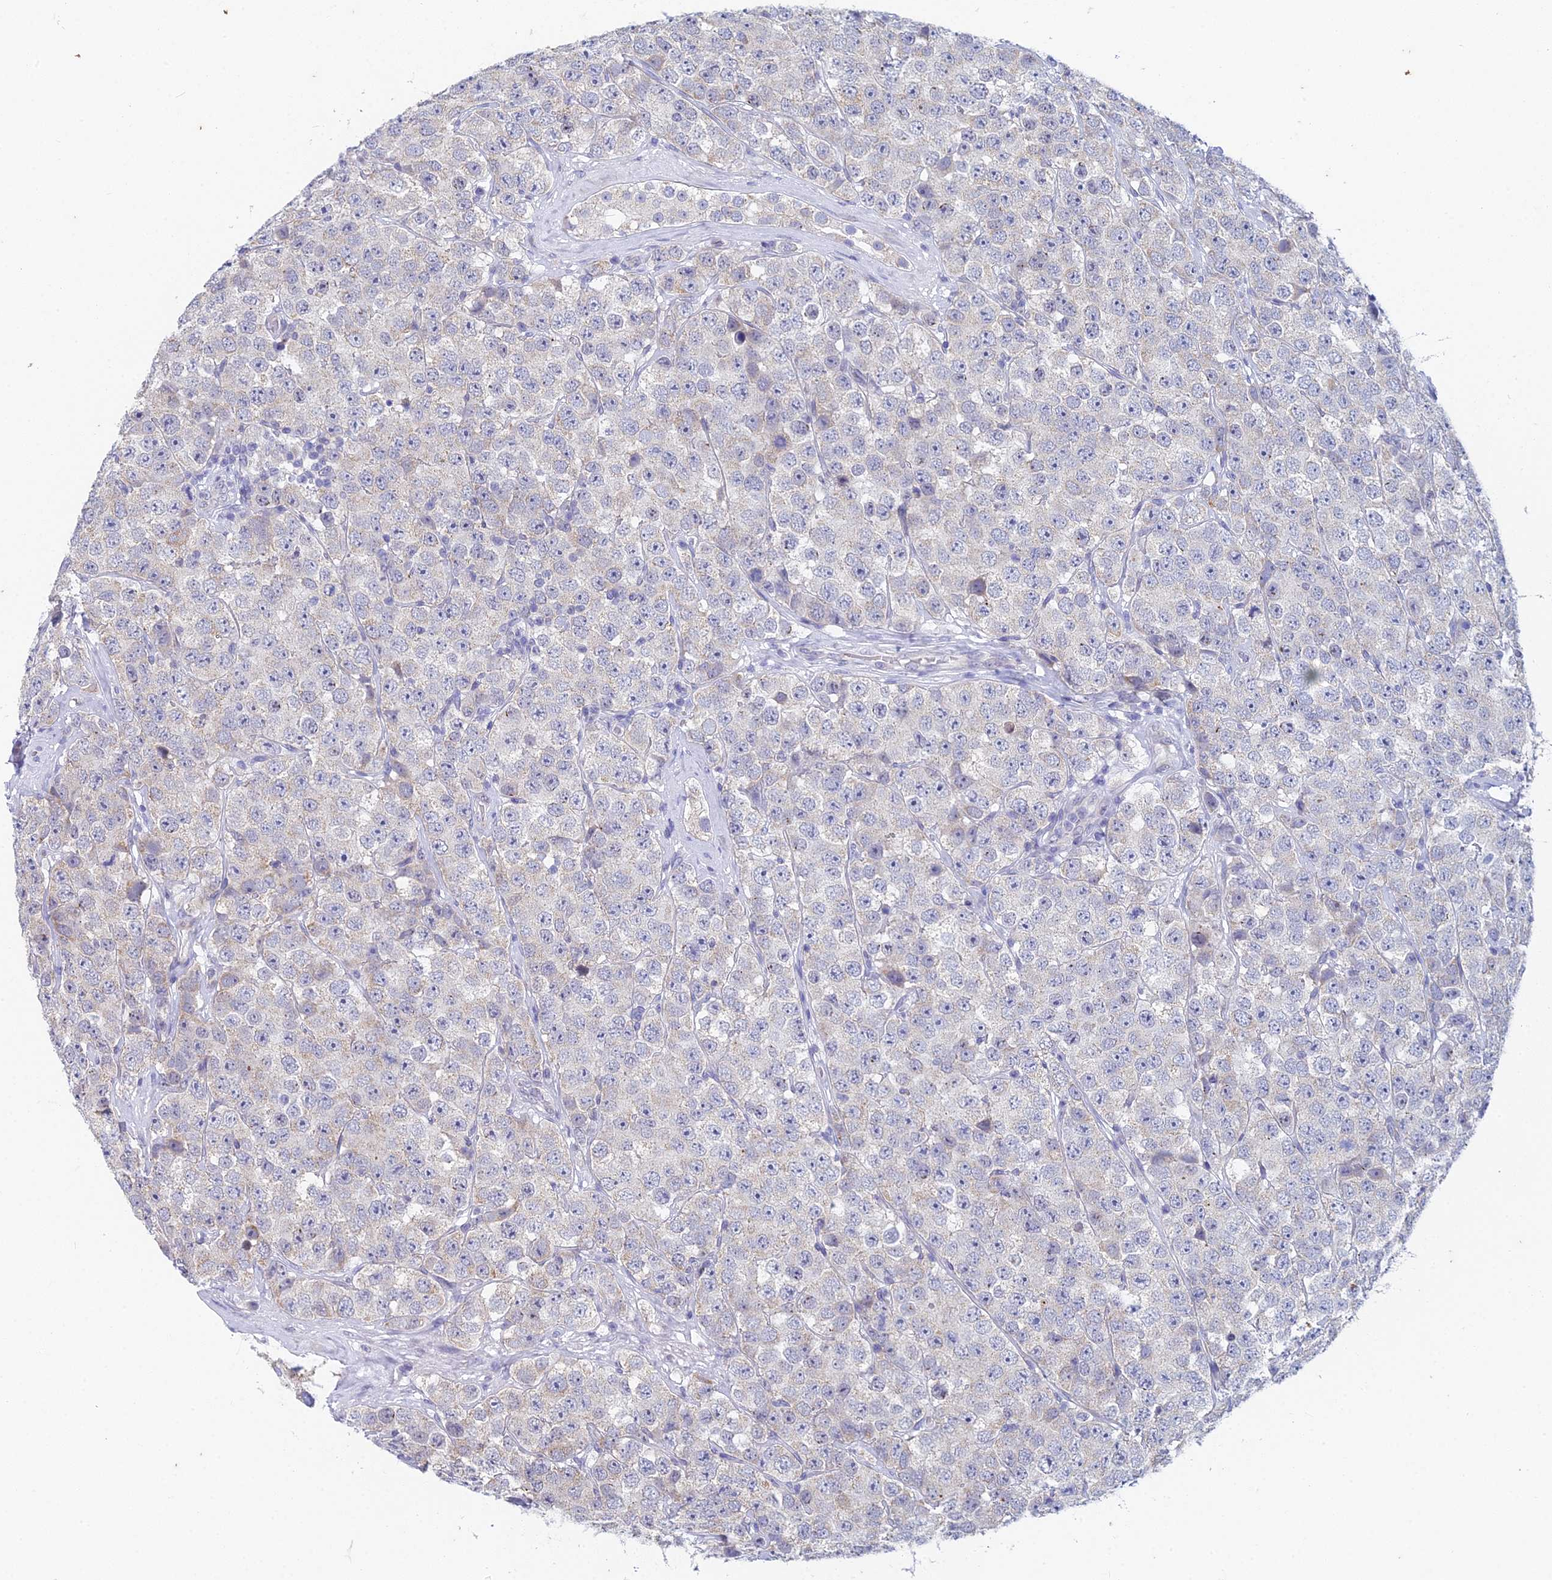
{"staining": {"intensity": "negative", "quantity": "none", "location": "none"}, "tissue": "testis cancer", "cell_type": "Tumor cells", "image_type": "cancer", "snomed": [{"axis": "morphology", "description": "Seminoma, NOS"}, {"axis": "topography", "description": "Testis"}], "caption": "This image is of testis seminoma stained with immunohistochemistry (IHC) to label a protein in brown with the nuclei are counter-stained blue. There is no positivity in tumor cells.", "gene": "EEF2KMT", "patient": {"sex": "male", "age": 28}}